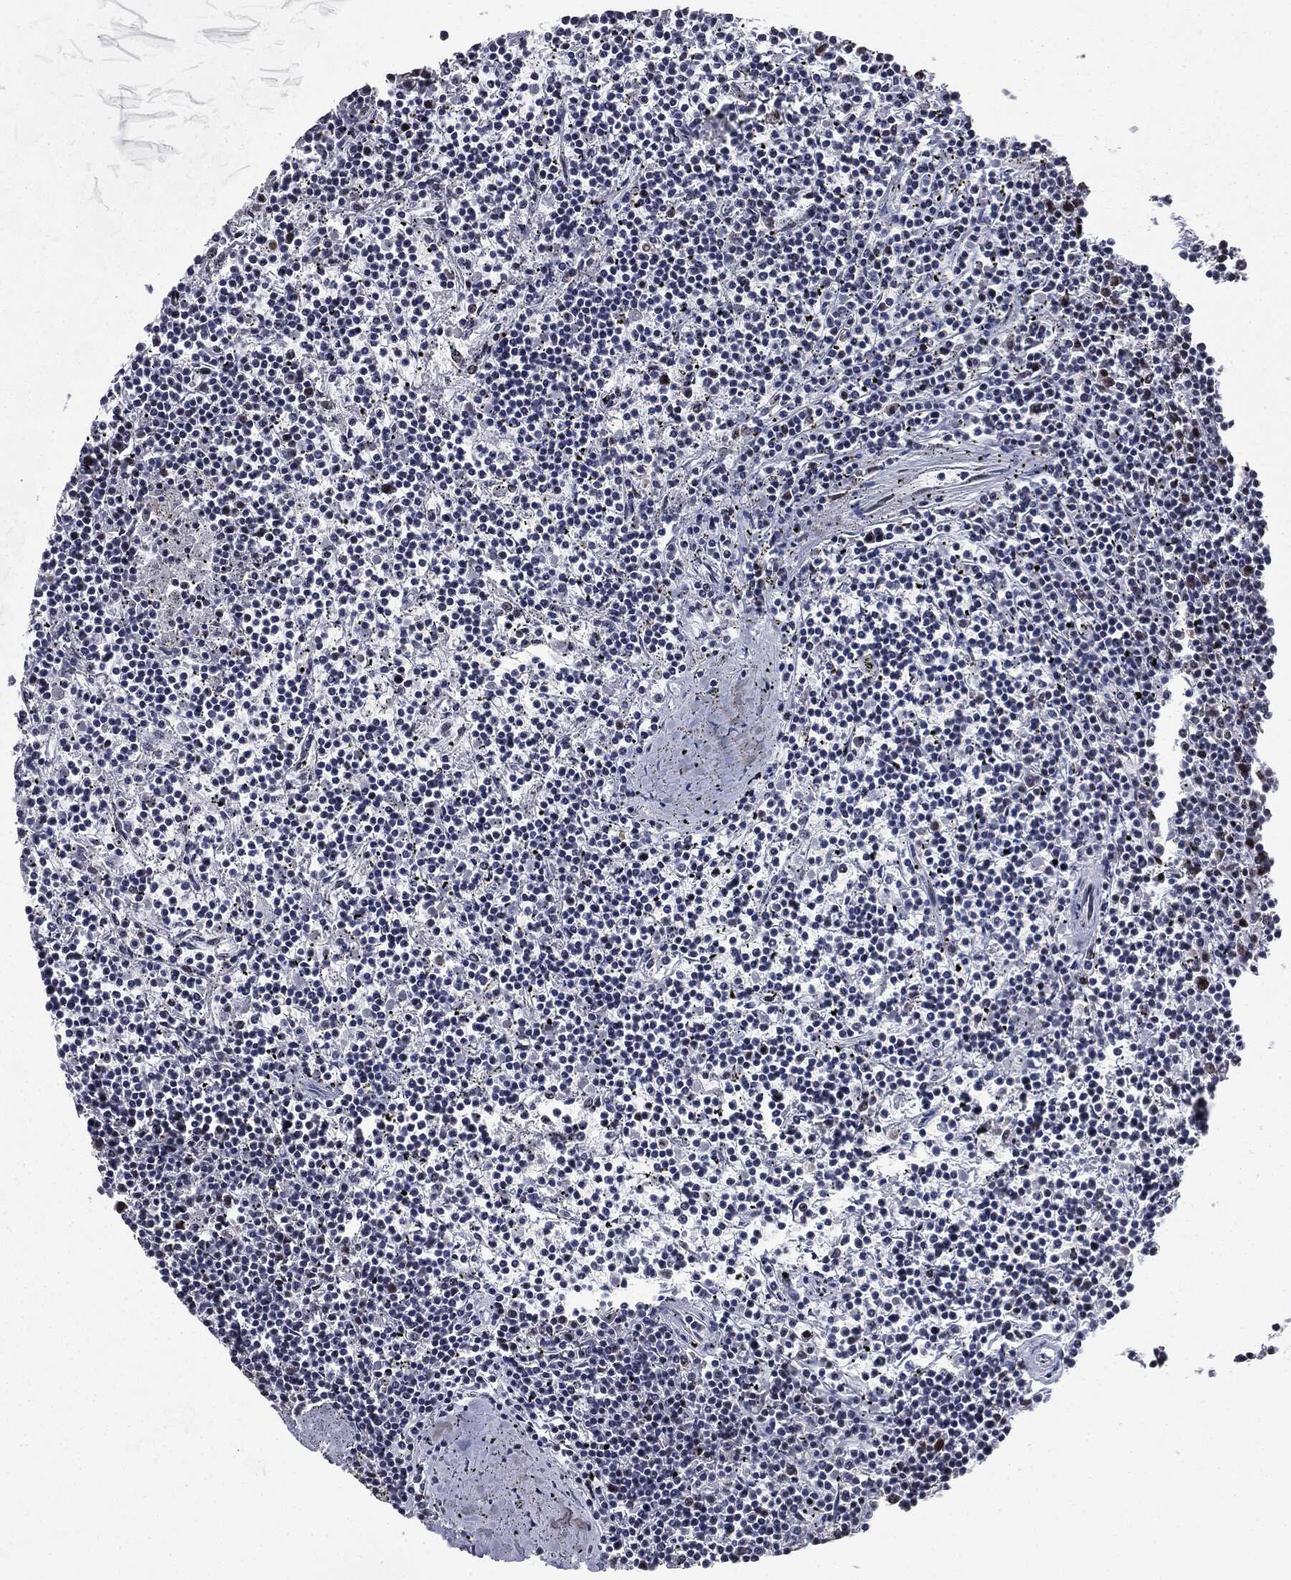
{"staining": {"intensity": "negative", "quantity": "none", "location": "none"}, "tissue": "lymphoma", "cell_type": "Tumor cells", "image_type": "cancer", "snomed": [{"axis": "morphology", "description": "Malignant lymphoma, non-Hodgkin's type, Low grade"}, {"axis": "topography", "description": "Spleen"}], "caption": "Immunohistochemistry (IHC) histopathology image of neoplastic tissue: malignant lymphoma, non-Hodgkin's type (low-grade) stained with DAB demonstrates no significant protein positivity in tumor cells.", "gene": "MSH2", "patient": {"sex": "female", "age": 19}}